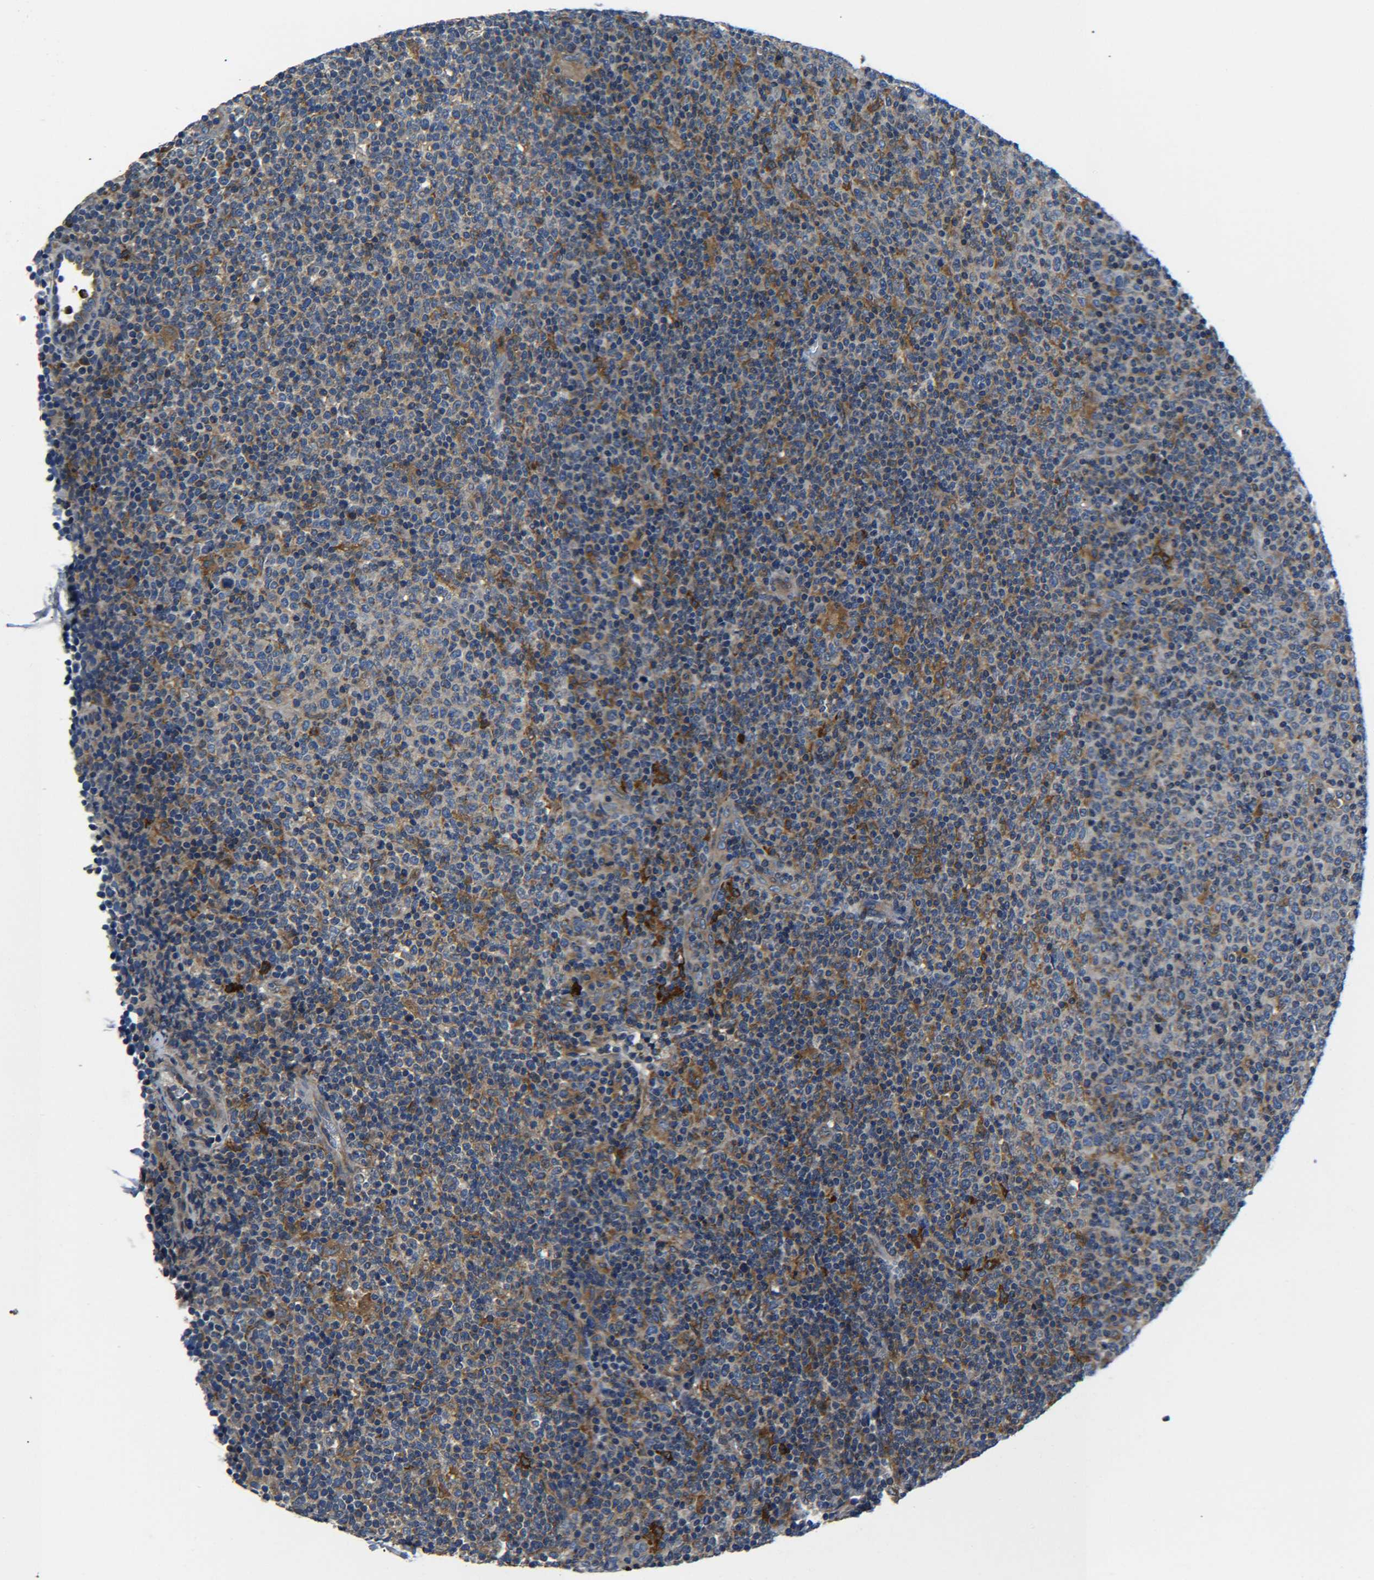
{"staining": {"intensity": "moderate", "quantity": ">75%", "location": "cytoplasmic/membranous"}, "tissue": "lymphoma", "cell_type": "Tumor cells", "image_type": "cancer", "snomed": [{"axis": "morphology", "description": "Malignant lymphoma, non-Hodgkin's type, Low grade"}, {"axis": "topography", "description": "Lymph node"}], "caption": "Tumor cells display medium levels of moderate cytoplasmic/membranous positivity in about >75% of cells in malignant lymphoma, non-Hodgkin's type (low-grade).", "gene": "RAB1B", "patient": {"sex": "male", "age": 70}}